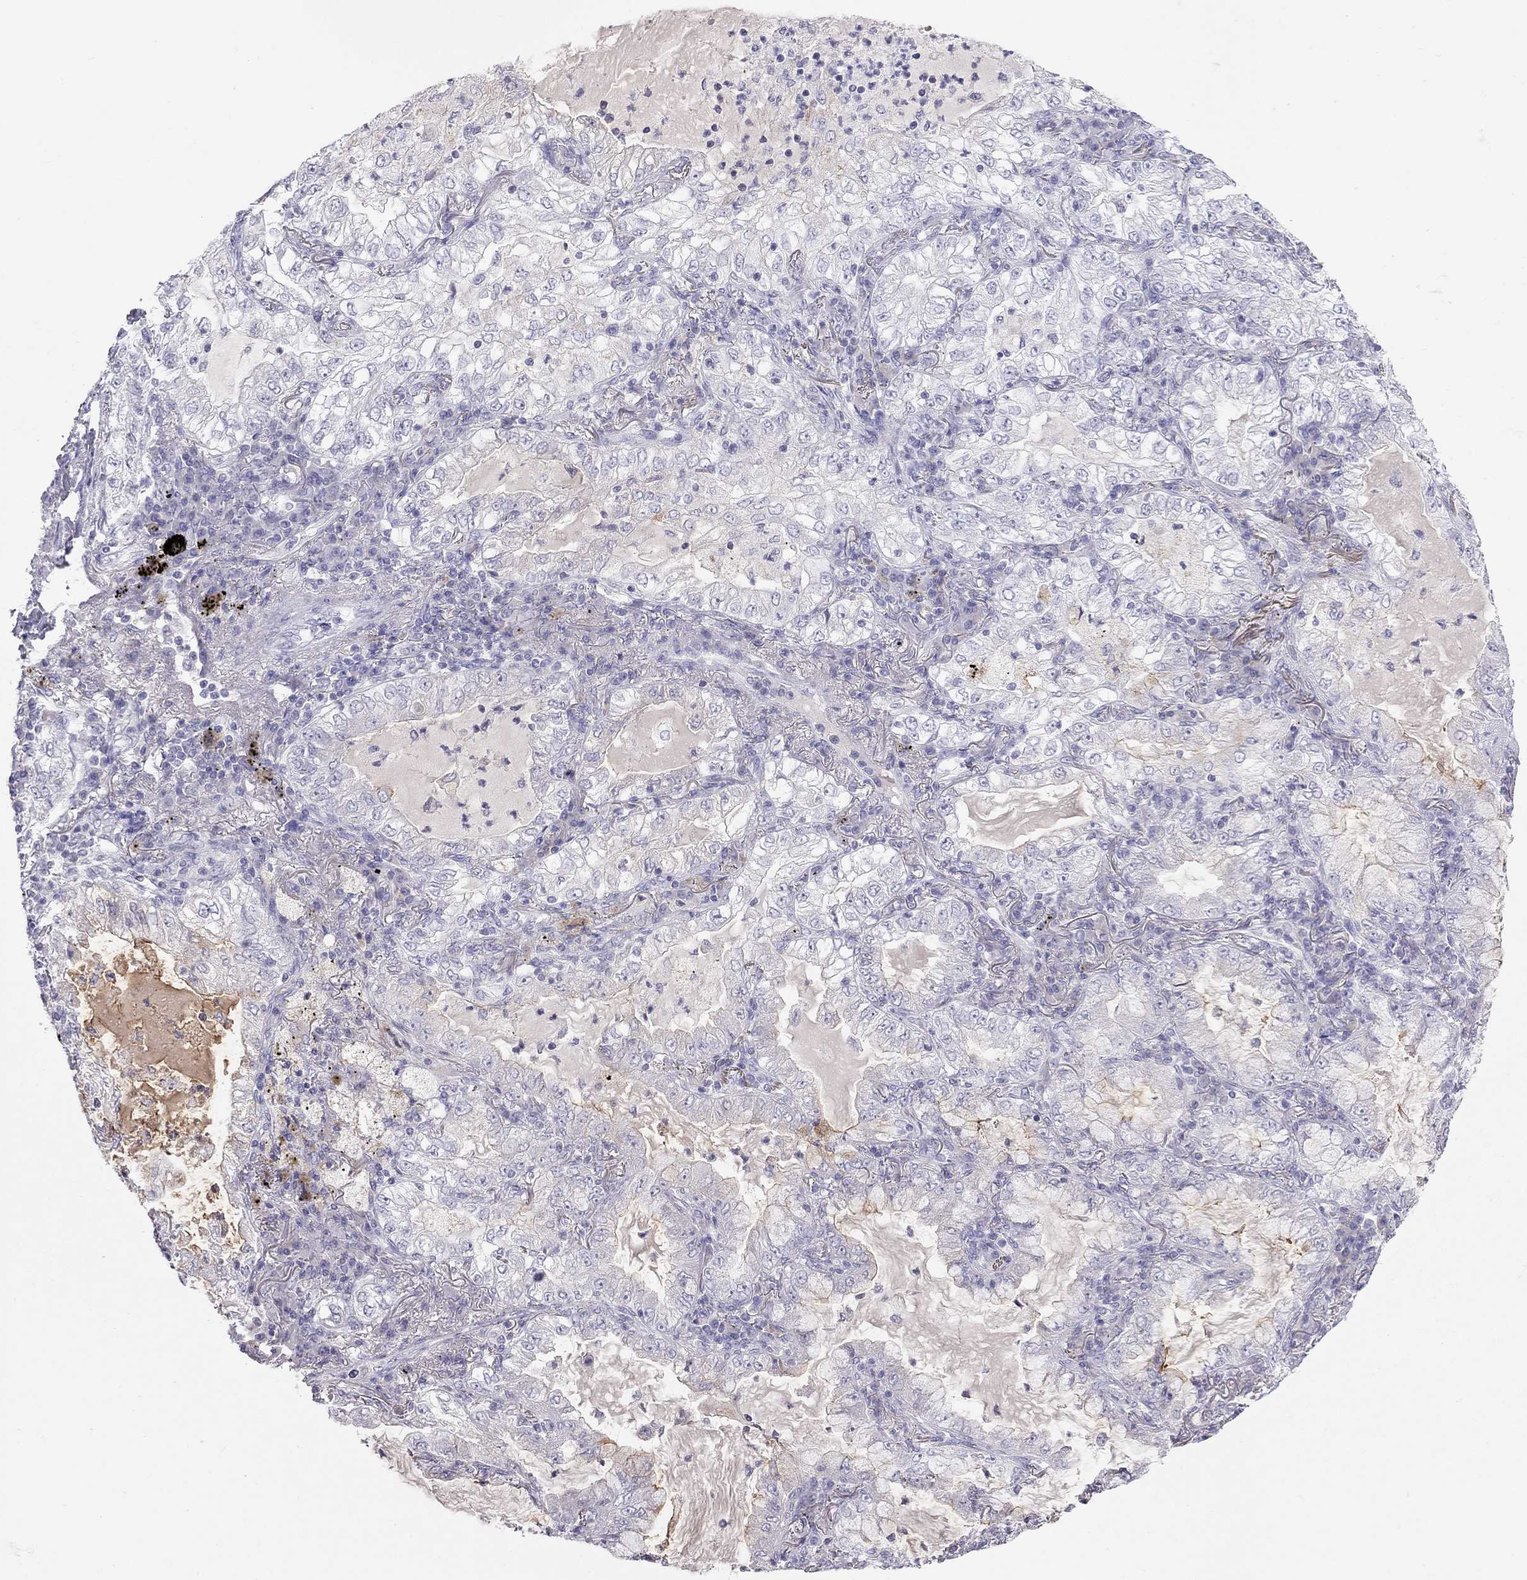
{"staining": {"intensity": "negative", "quantity": "none", "location": "none"}, "tissue": "lung cancer", "cell_type": "Tumor cells", "image_type": "cancer", "snomed": [{"axis": "morphology", "description": "Adenocarcinoma, NOS"}, {"axis": "topography", "description": "Lung"}], "caption": "Immunohistochemistry (IHC) micrograph of neoplastic tissue: lung cancer stained with DAB (3,3'-diaminobenzidine) displays no significant protein staining in tumor cells.", "gene": "MUC16", "patient": {"sex": "female", "age": 73}}